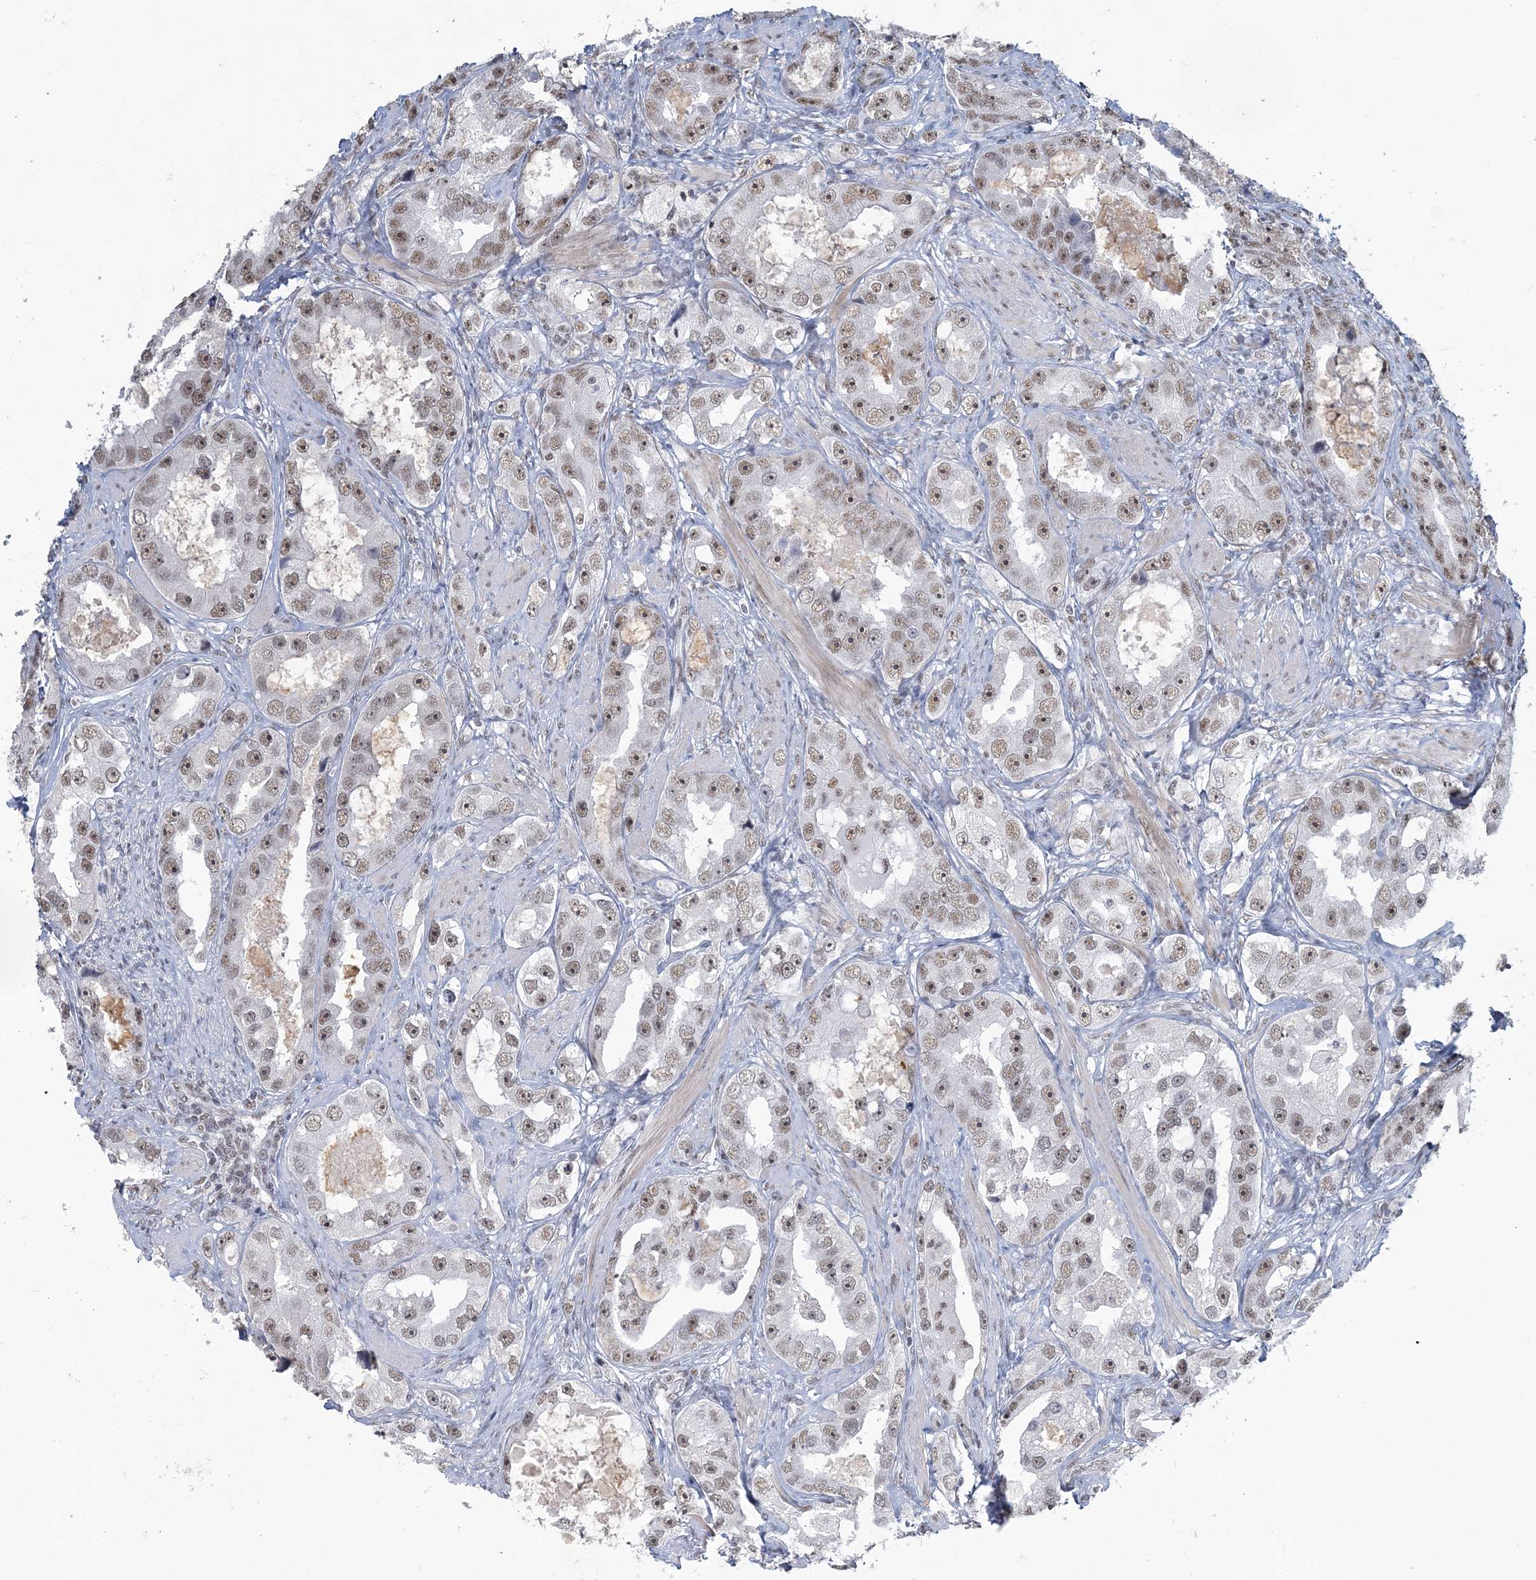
{"staining": {"intensity": "moderate", "quantity": ">75%", "location": "nuclear"}, "tissue": "prostate cancer", "cell_type": "Tumor cells", "image_type": "cancer", "snomed": [{"axis": "morphology", "description": "Adenocarcinoma, High grade"}, {"axis": "topography", "description": "Prostate"}], "caption": "Brown immunohistochemical staining in prostate adenocarcinoma (high-grade) reveals moderate nuclear staining in about >75% of tumor cells.", "gene": "PLRG1", "patient": {"sex": "male", "age": 63}}